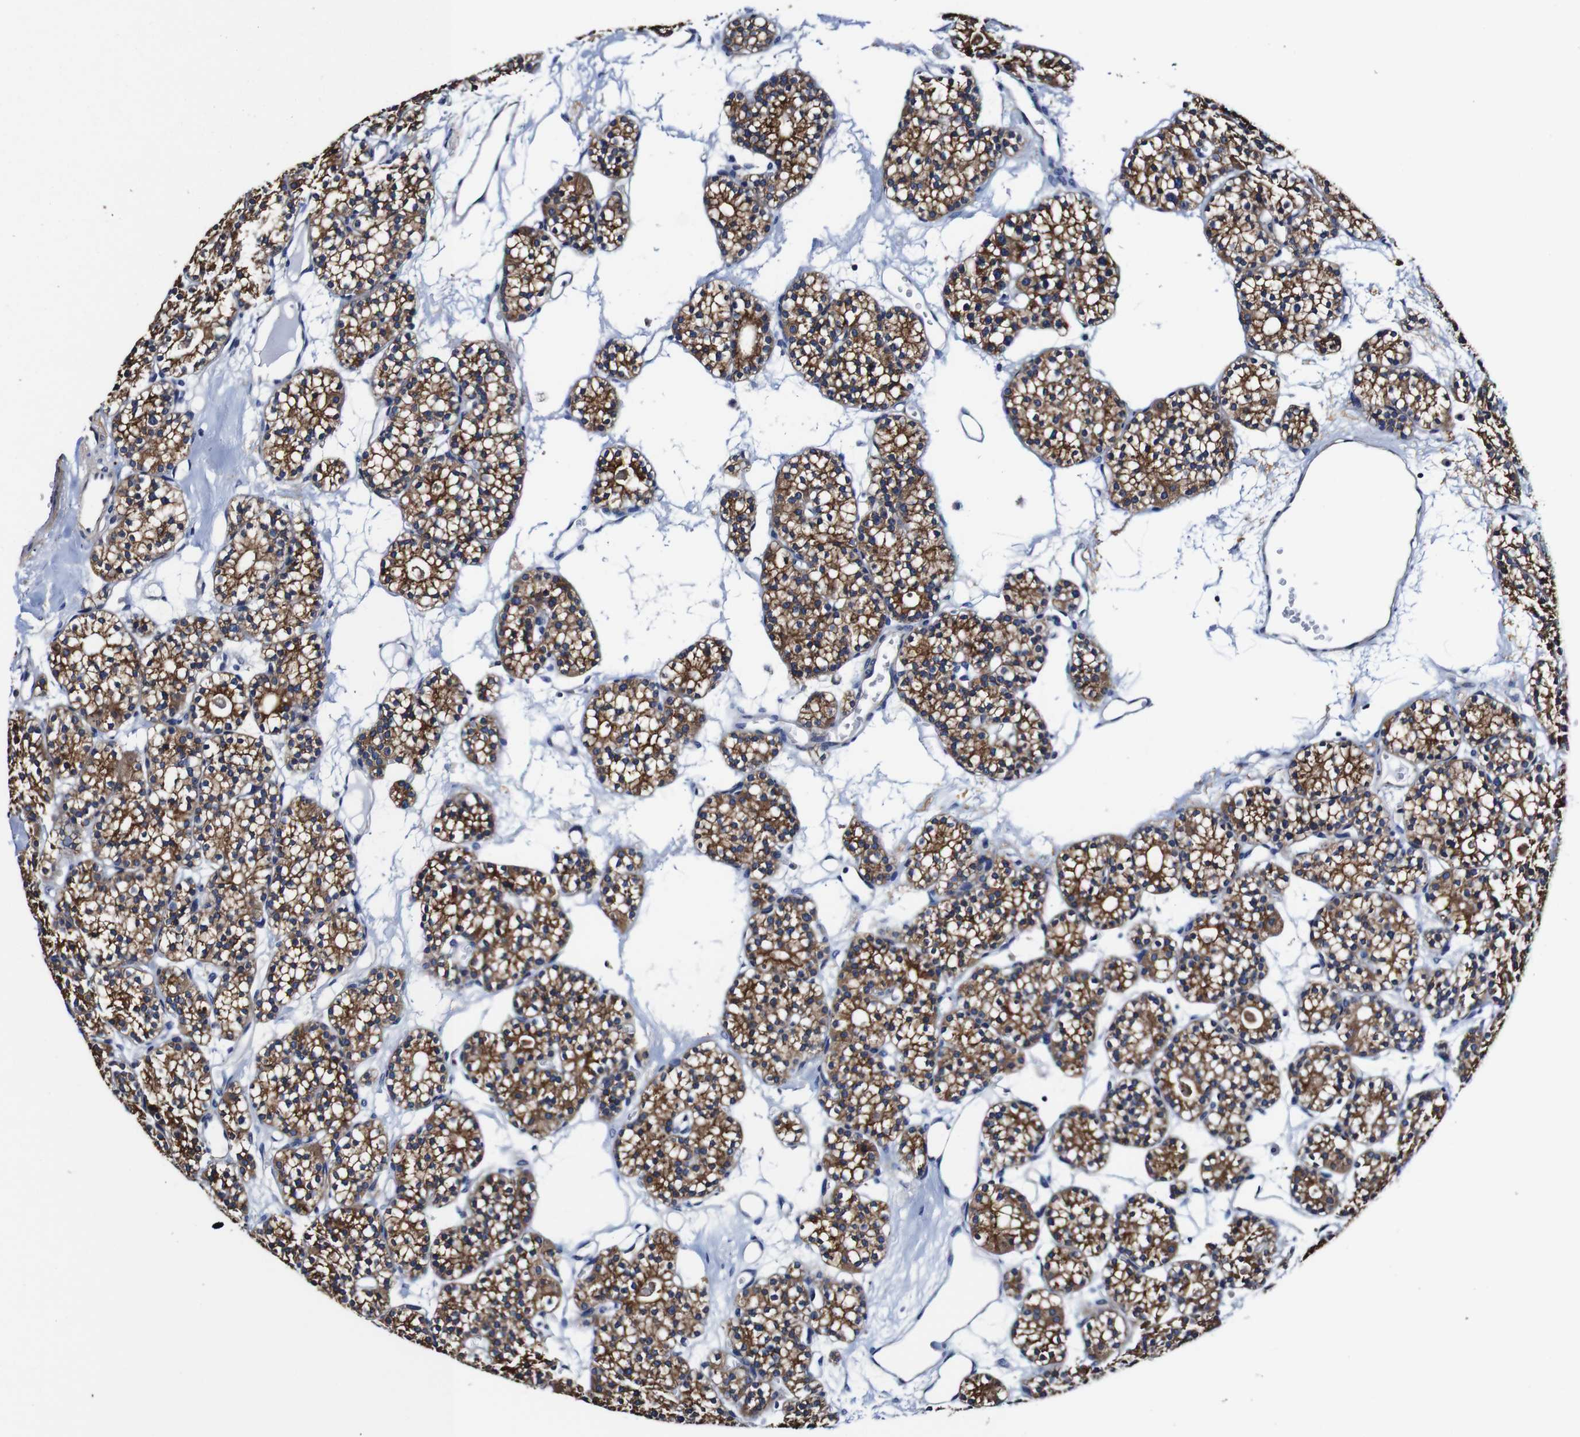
{"staining": {"intensity": "moderate", "quantity": ">75%", "location": "cytoplasmic/membranous"}, "tissue": "parathyroid gland", "cell_type": "Glandular cells", "image_type": "normal", "snomed": [{"axis": "morphology", "description": "Normal tissue, NOS"}, {"axis": "topography", "description": "Parathyroid gland"}], "caption": "A histopathology image of human parathyroid gland stained for a protein demonstrates moderate cytoplasmic/membranous brown staining in glandular cells. (DAB = brown stain, brightfield microscopy at high magnification).", "gene": "PDCD6IP", "patient": {"sex": "female", "age": 64}}